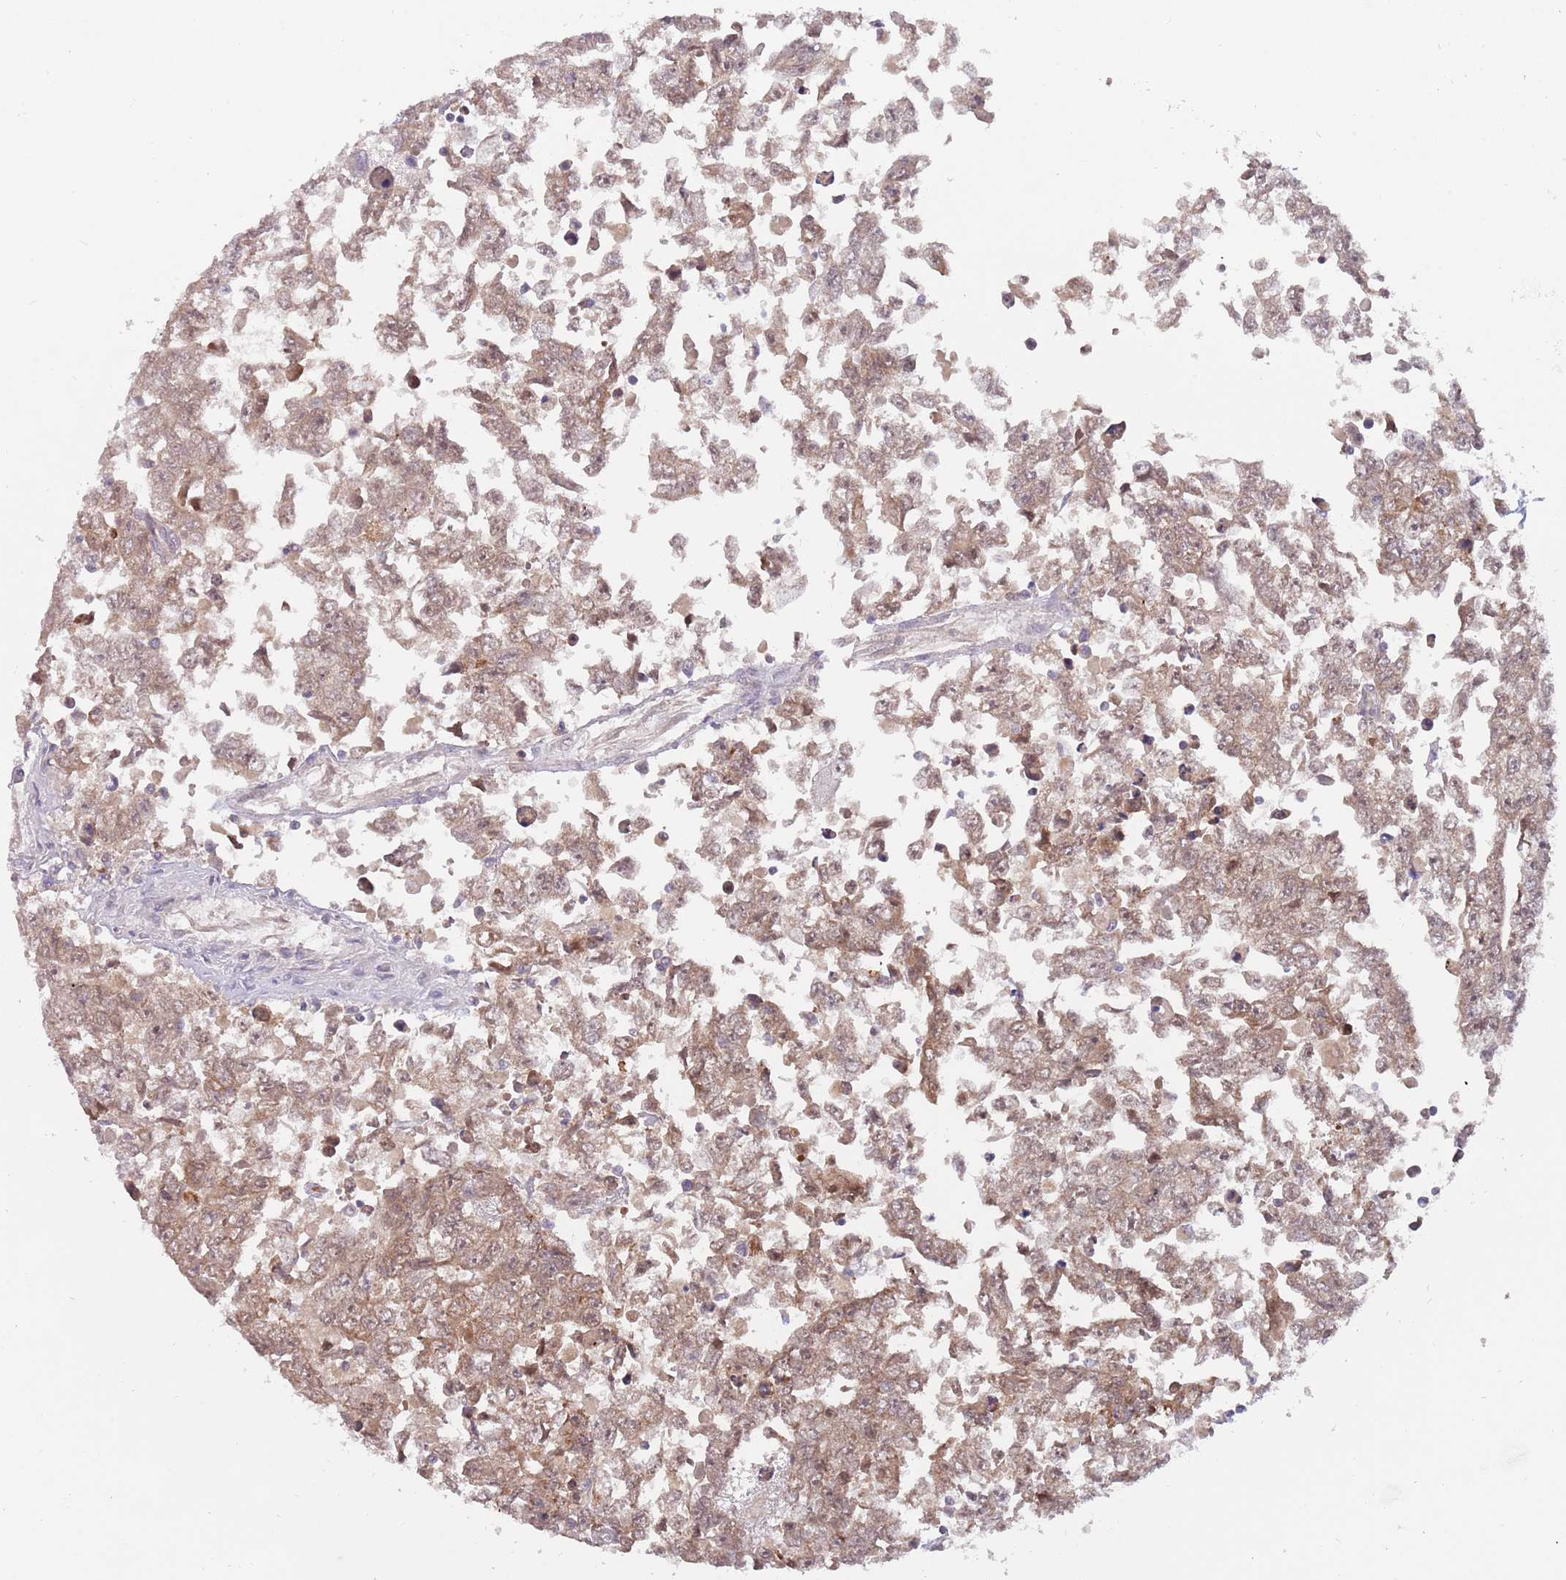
{"staining": {"intensity": "moderate", "quantity": ">75%", "location": "cytoplasmic/membranous"}, "tissue": "testis cancer", "cell_type": "Tumor cells", "image_type": "cancer", "snomed": [{"axis": "morphology", "description": "Carcinoma, Embryonal, NOS"}, {"axis": "topography", "description": "Testis"}], "caption": "Protein expression by immunohistochemistry (IHC) displays moderate cytoplasmic/membranous staining in approximately >75% of tumor cells in testis embryonal carcinoma.", "gene": "TIMM13", "patient": {"sex": "male", "age": 25}}